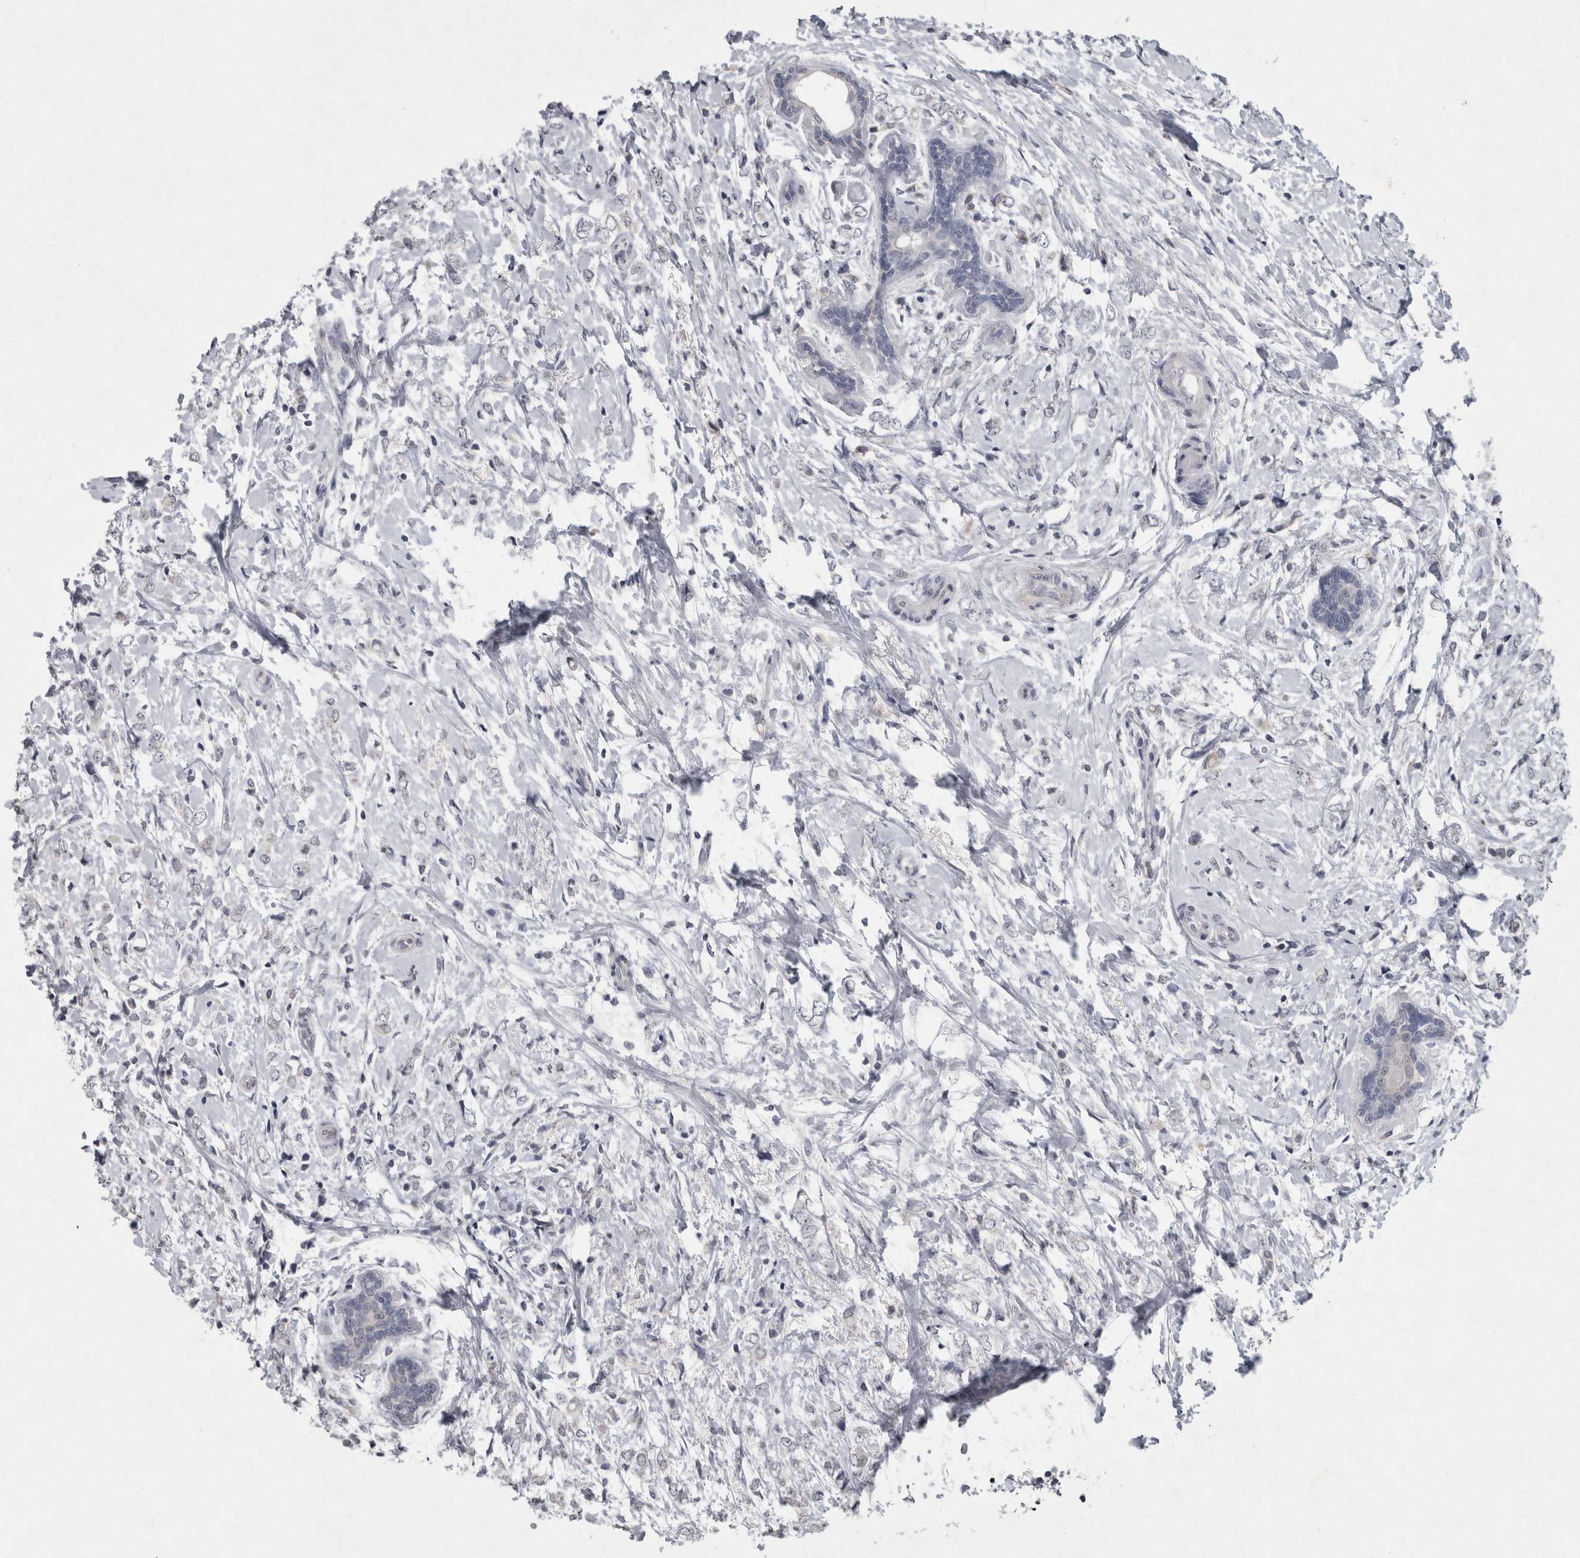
{"staining": {"intensity": "negative", "quantity": "none", "location": "none"}, "tissue": "breast cancer", "cell_type": "Tumor cells", "image_type": "cancer", "snomed": [{"axis": "morphology", "description": "Normal tissue, NOS"}, {"axis": "morphology", "description": "Lobular carcinoma"}, {"axis": "topography", "description": "Breast"}], "caption": "There is no significant staining in tumor cells of lobular carcinoma (breast). (DAB (3,3'-diaminobenzidine) immunohistochemistry (IHC), high magnification).", "gene": "WNT7A", "patient": {"sex": "female", "age": 47}}